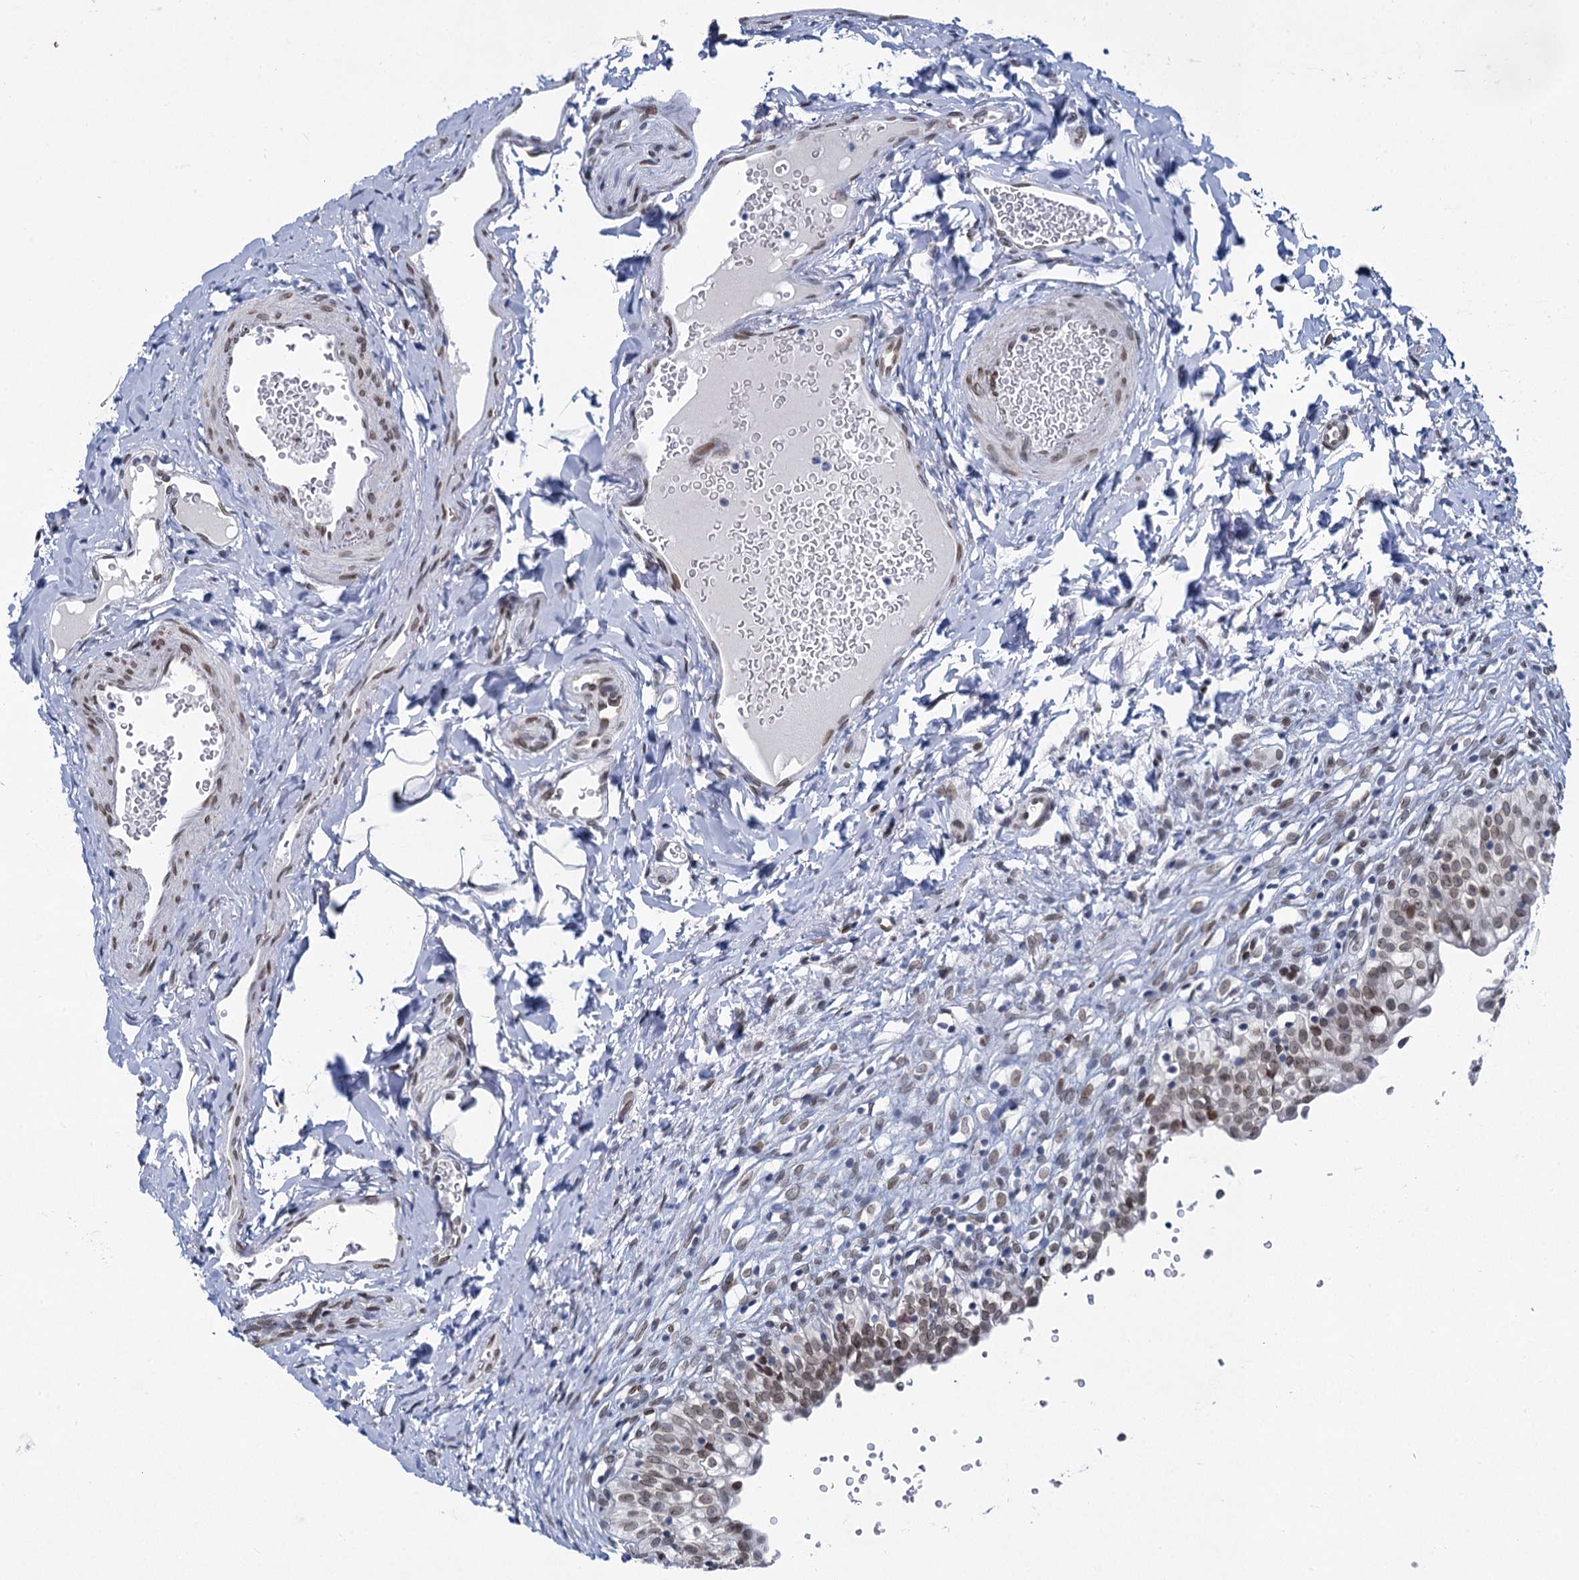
{"staining": {"intensity": "weak", "quantity": ">75%", "location": "nuclear"}, "tissue": "urinary bladder", "cell_type": "Urothelial cells", "image_type": "normal", "snomed": [{"axis": "morphology", "description": "Normal tissue, NOS"}, {"axis": "topography", "description": "Urinary bladder"}], "caption": "Protein staining demonstrates weak nuclear expression in approximately >75% of urothelial cells in benign urinary bladder.", "gene": "PRSS35", "patient": {"sex": "male", "age": 55}}